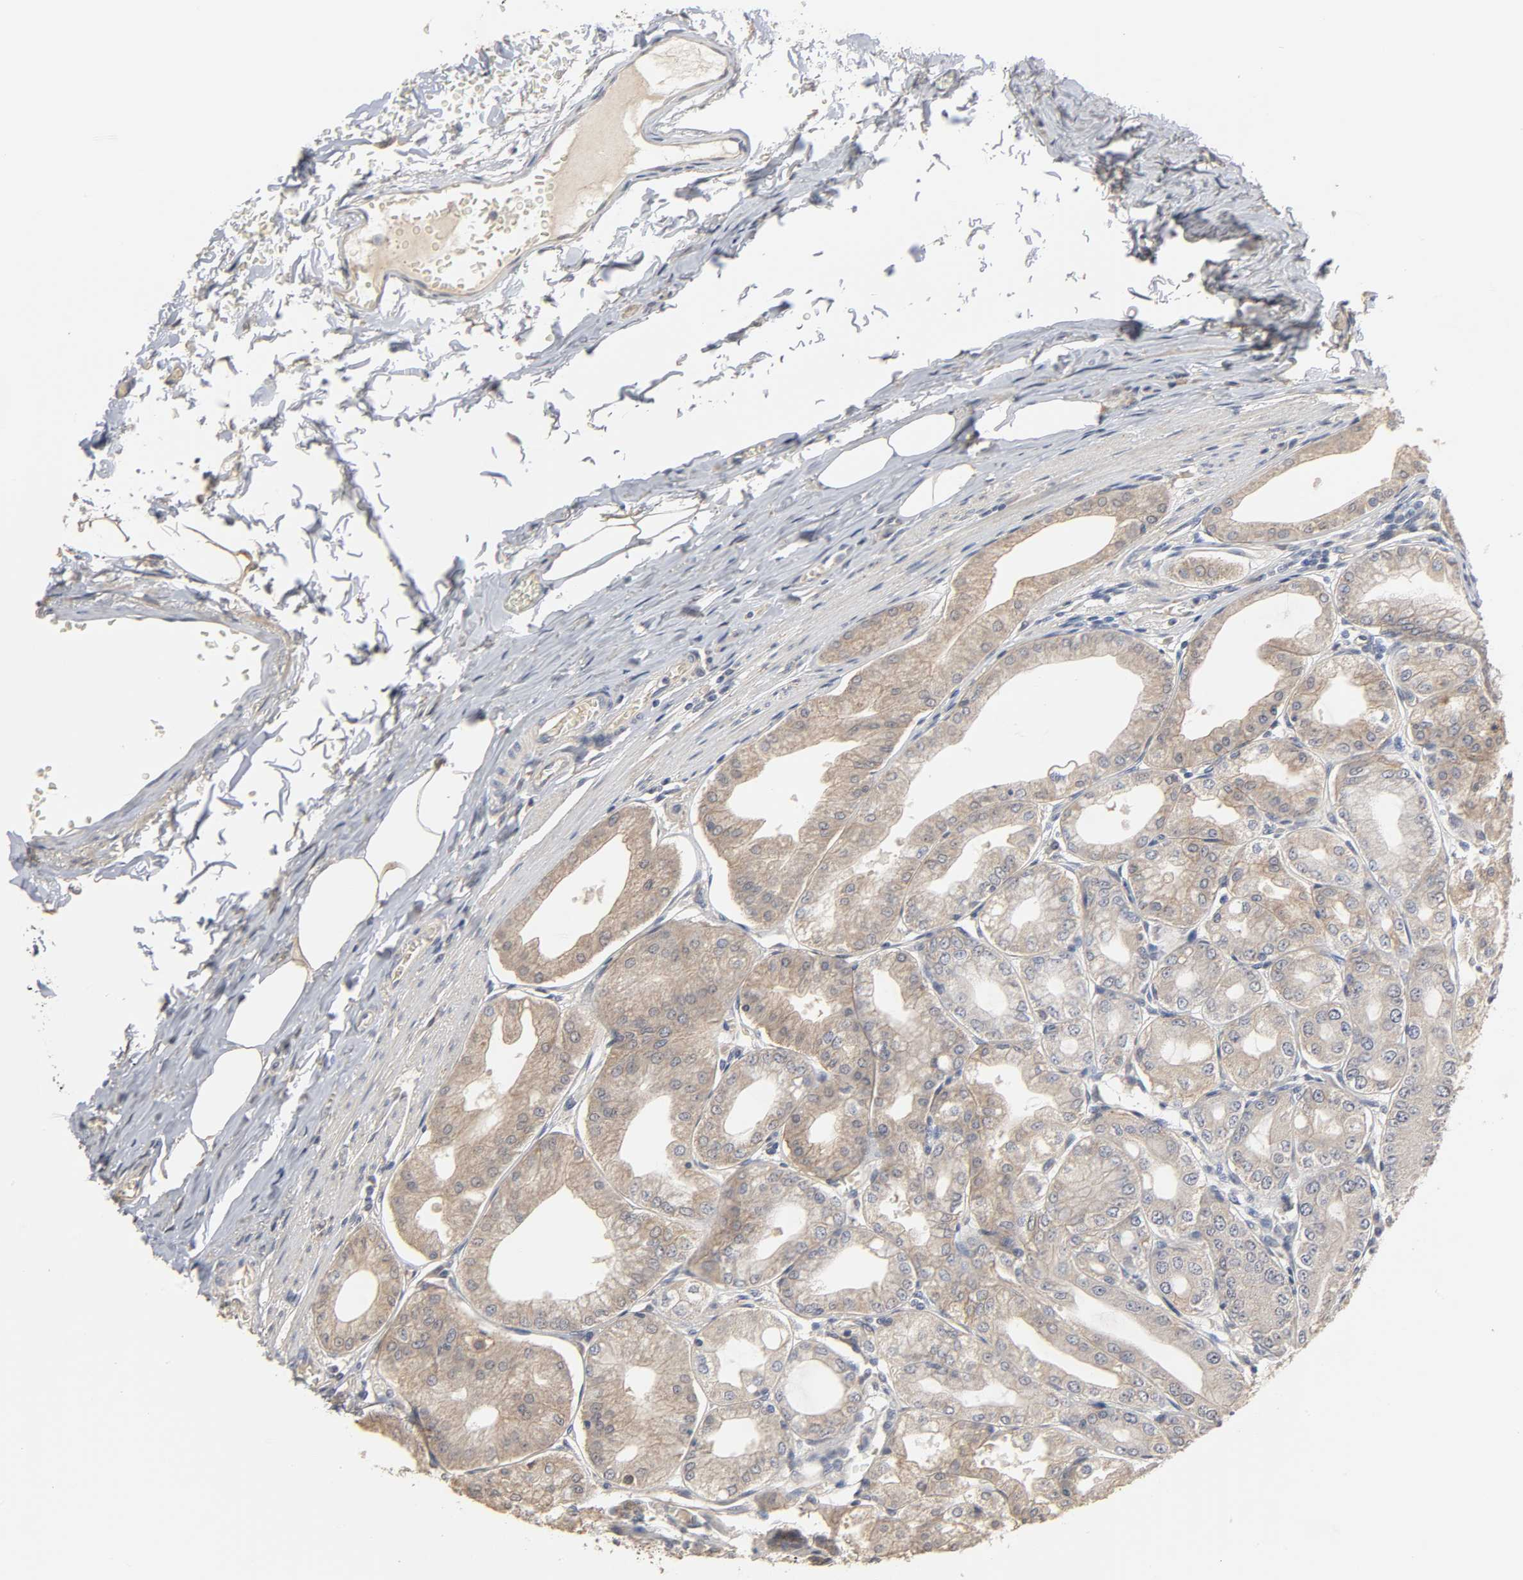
{"staining": {"intensity": "weak", "quantity": ">75%", "location": "cytoplasmic/membranous"}, "tissue": "stomach", "cell_type": "Glandular cells", "image_type": "normal", "snomed": [{"axis": "morphology", "description": "Normal tissue, NOS"}, {"axis": "topography", "description": "Stomach, lower"}], "caption": "The immunohistochemical stain labels weak cytoplasmic/membranous positivity in glandular cells of normal stomach. (DAB = brown stain, brightfield microscopy at high magnification).", "gene": "SLC10A2", "patient": {"sex": "male", "age": 71}}